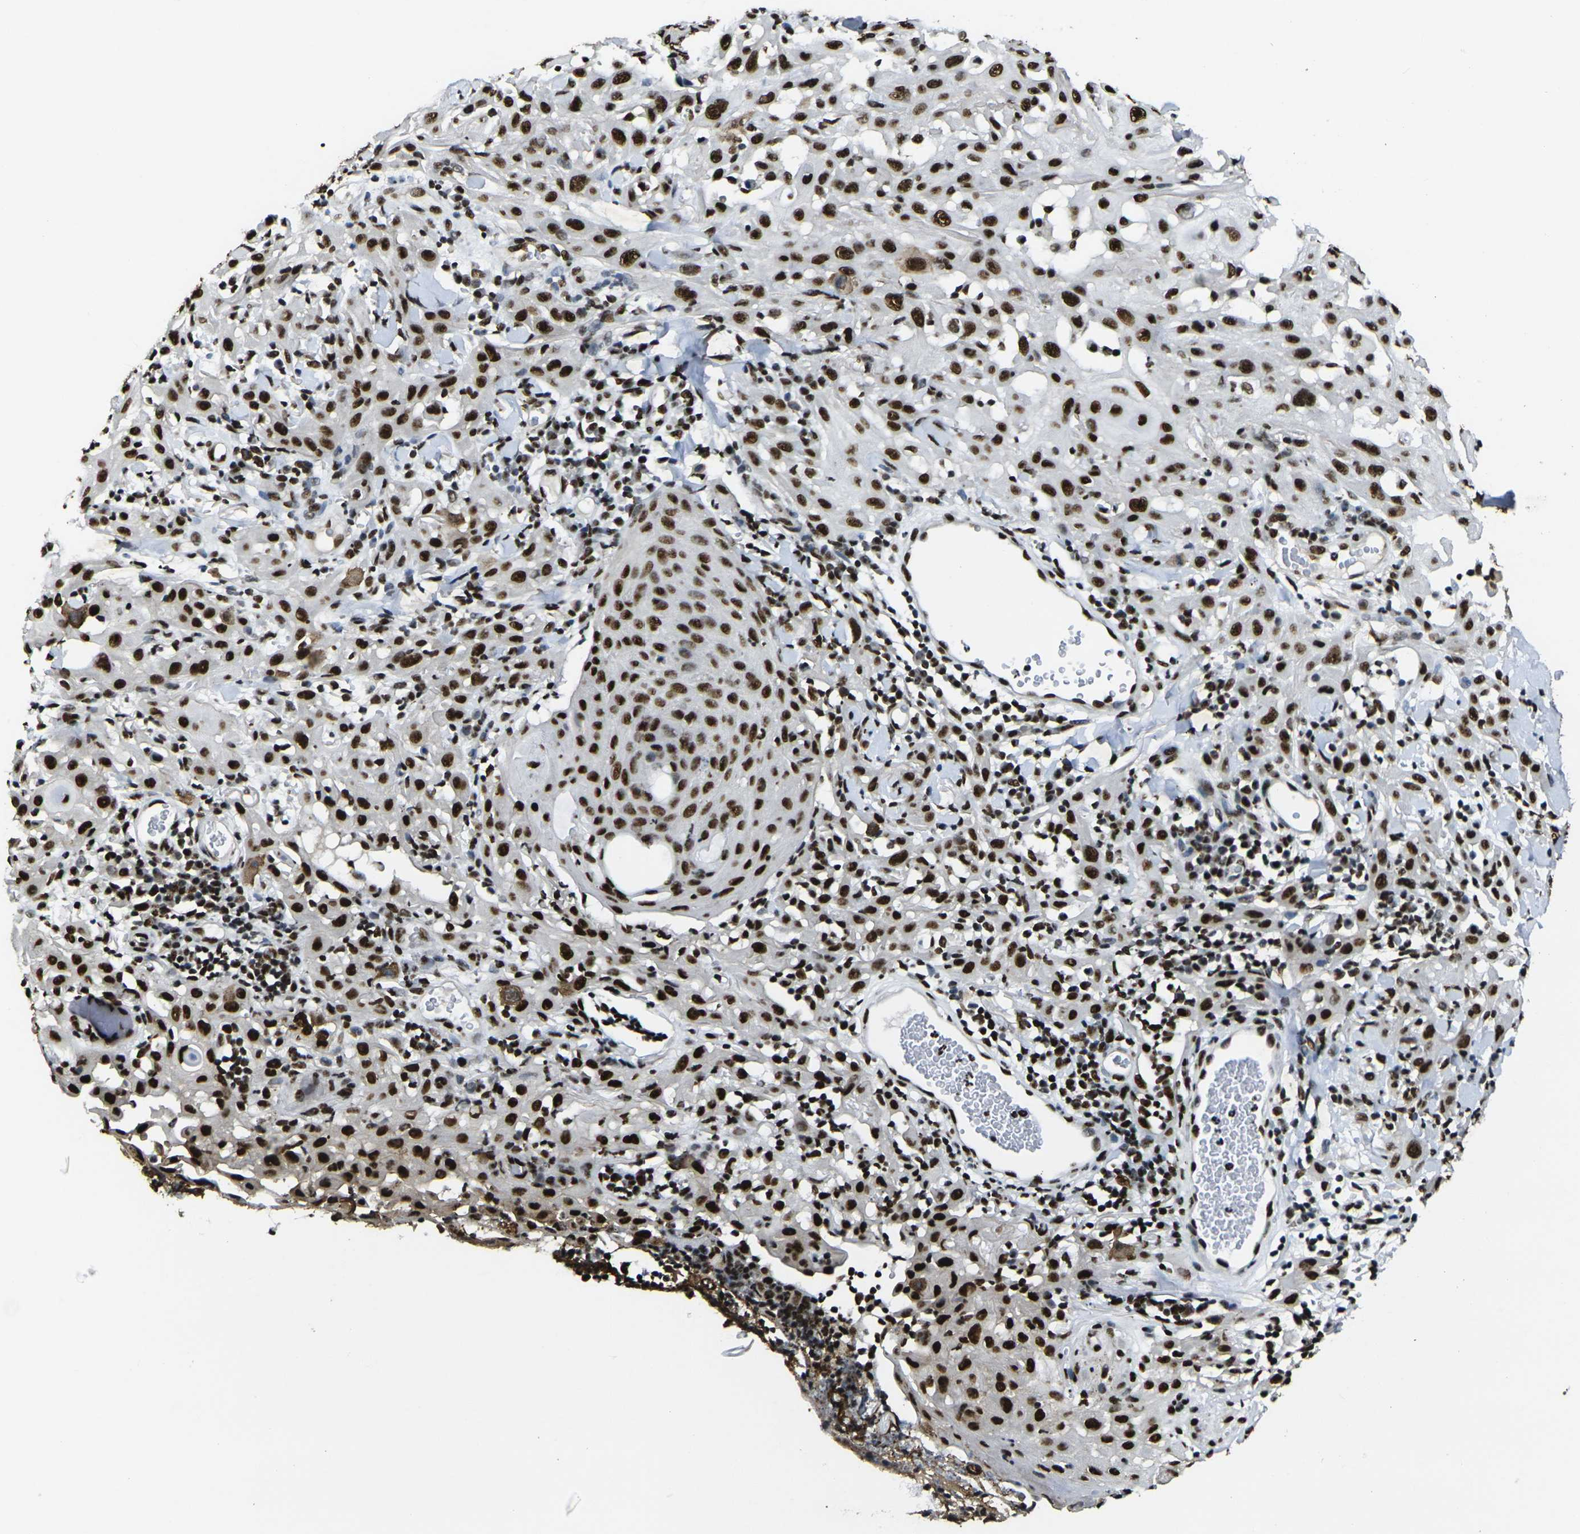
{"staining": {"intensity": "strong", "quantity": ">75%", "location": "nuclear"}, "tissue": "skin cancer", "cell_type": "Tumor cells", "image_type": "cancer", "snomed": [{"axis": "morphology", "description": "Squamous cell carcinoma, NOS"}, {"axis": "topography", "description": "Skin"}], "caption": "Immunohistochemistry (DAB) staining of skin squamous cell carcinoma demonstrates strong nuclear protein expression in approximately >75% of tumor cells.", "gene": "SMARCC1", "patient": {"sex": "male", "age": 24}}